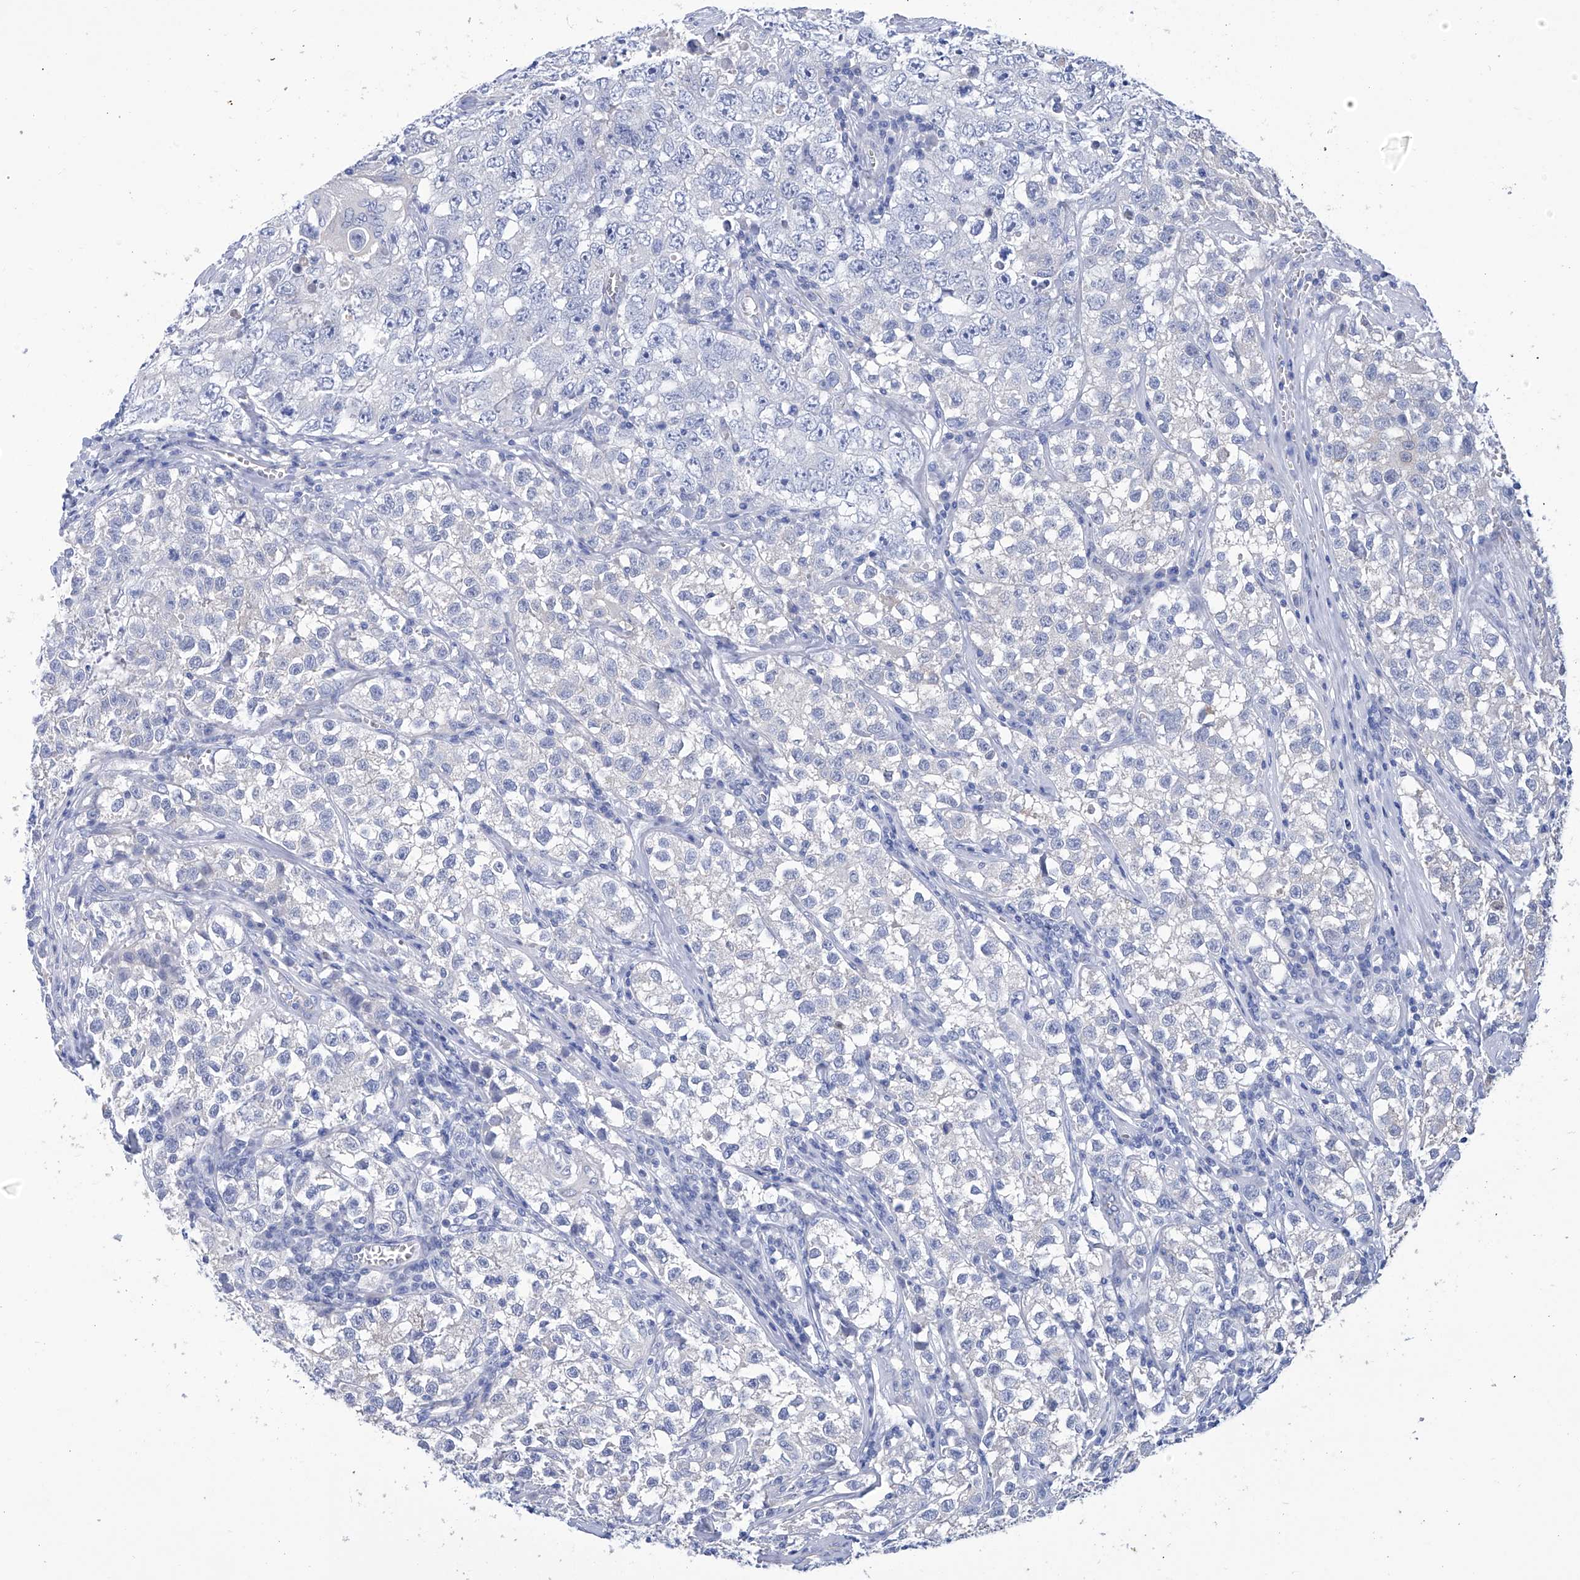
{"staining": {"intensity": "negative", "quantity": "none", "location": "none"}, "tissue": "testis cancer", "cell_type": "Tumor cells", "image_type": "cancer", "snomed": [{"axis": "morphology", "description": "Seminoma, NOS"}, {"axis": "morphology", "description": "Carcinoma, Embryonal, NOS"}, {"axis": "topography", "description": "Testis"}], "caption": "This is an IHC histopathology image of testis cancer (embryonal carcinoma). There is no staining in tumor cells.", "gene": "SMS", "patient": {"sex": "male", "age": 43}}